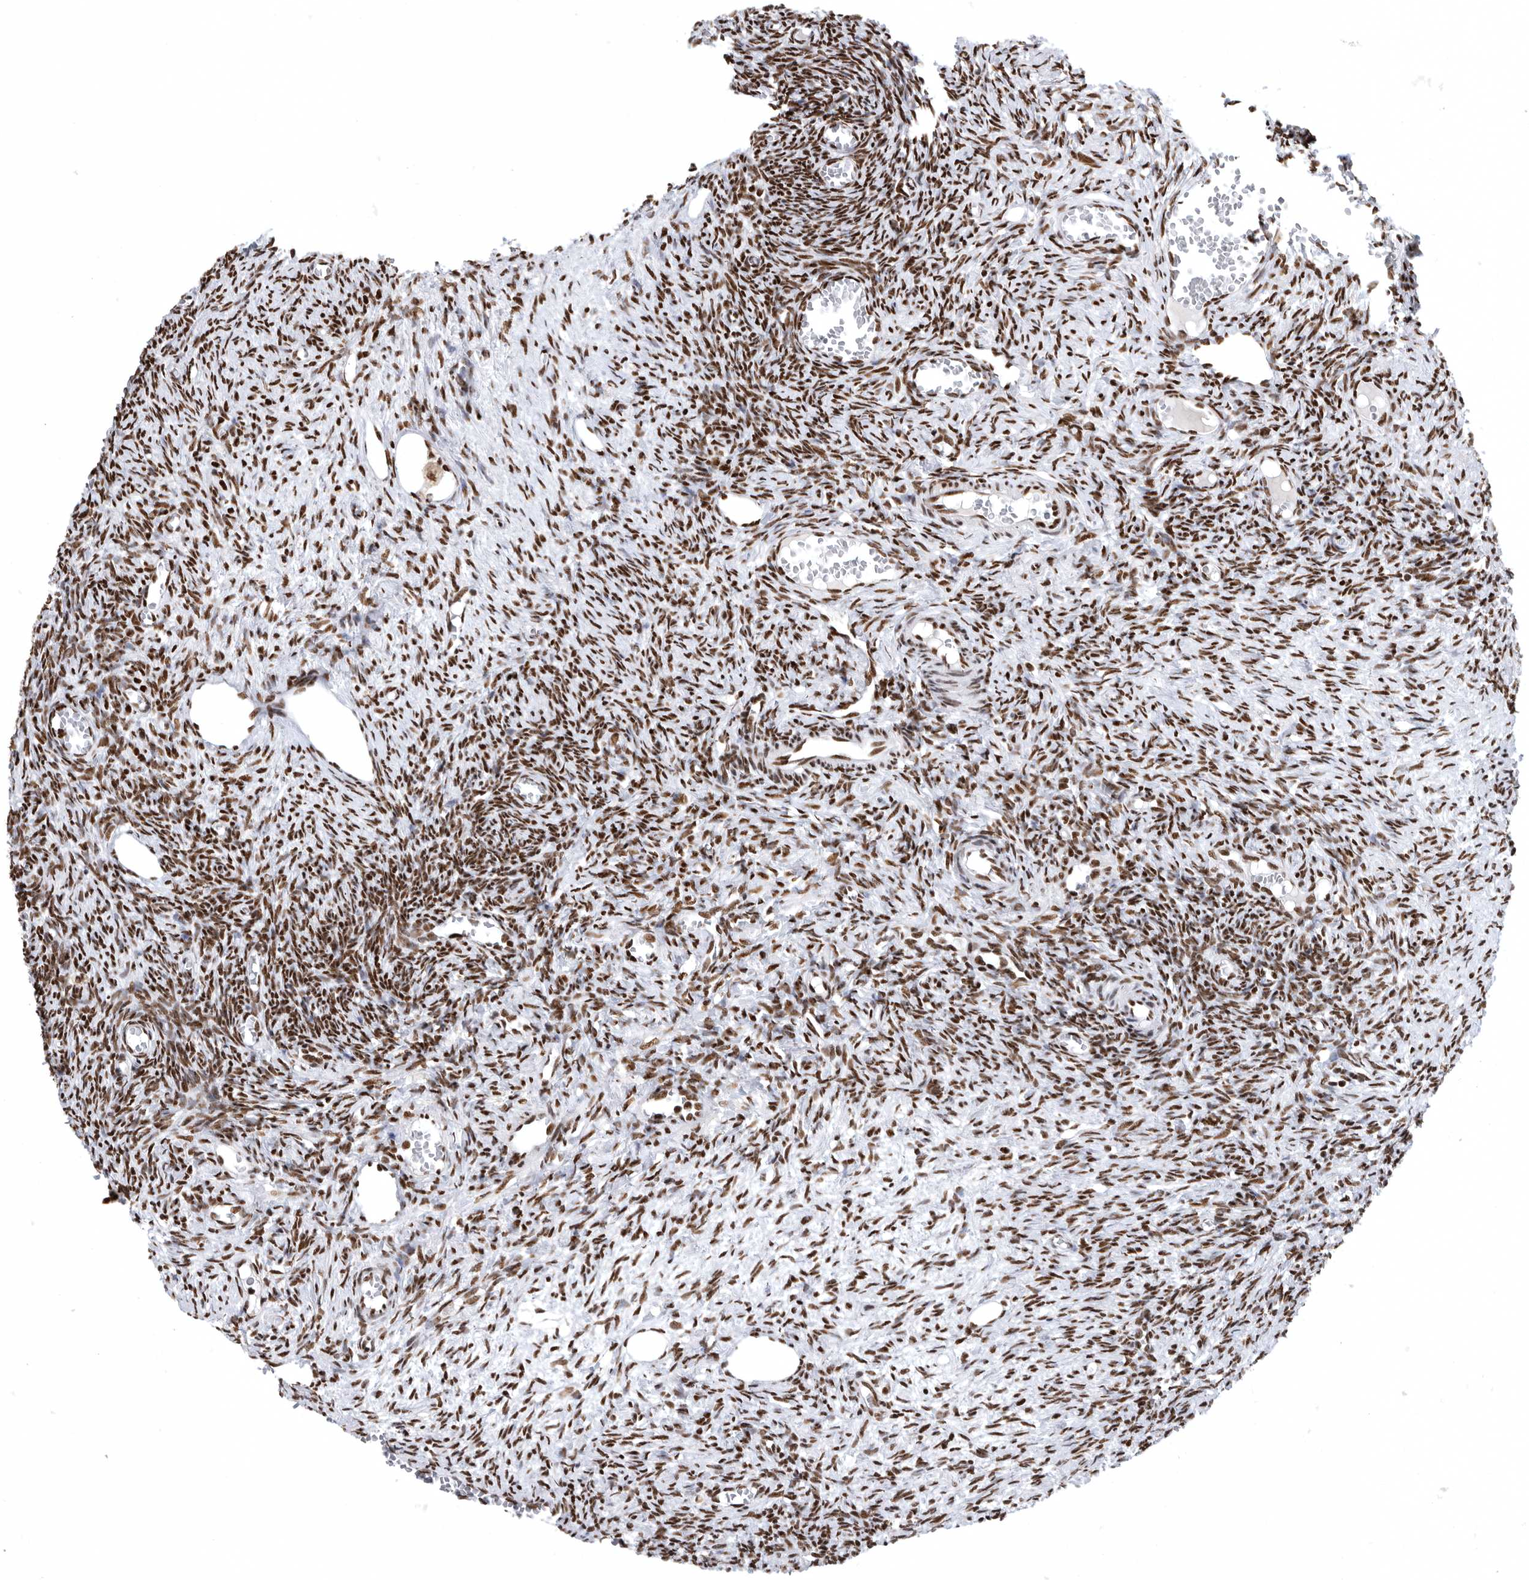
{"staining": {"intensity": "strong", "quantity": ">75%", "location": "nuclear"}, "tissue": "ovary", "cell_type": "Follicle cells", "image_type": "normal", "snomed": [{"axis": "morphology", "description": "Normal tissue, NOS"}, {"axis": "topography", "description": "Ovary"}], "caption": "The immunohistochemical stain shows strong nuclear expression in follicle cells of benign ovary.", "gene": "BCLAF1", "patient": {"sex": "female", "age": 27}}